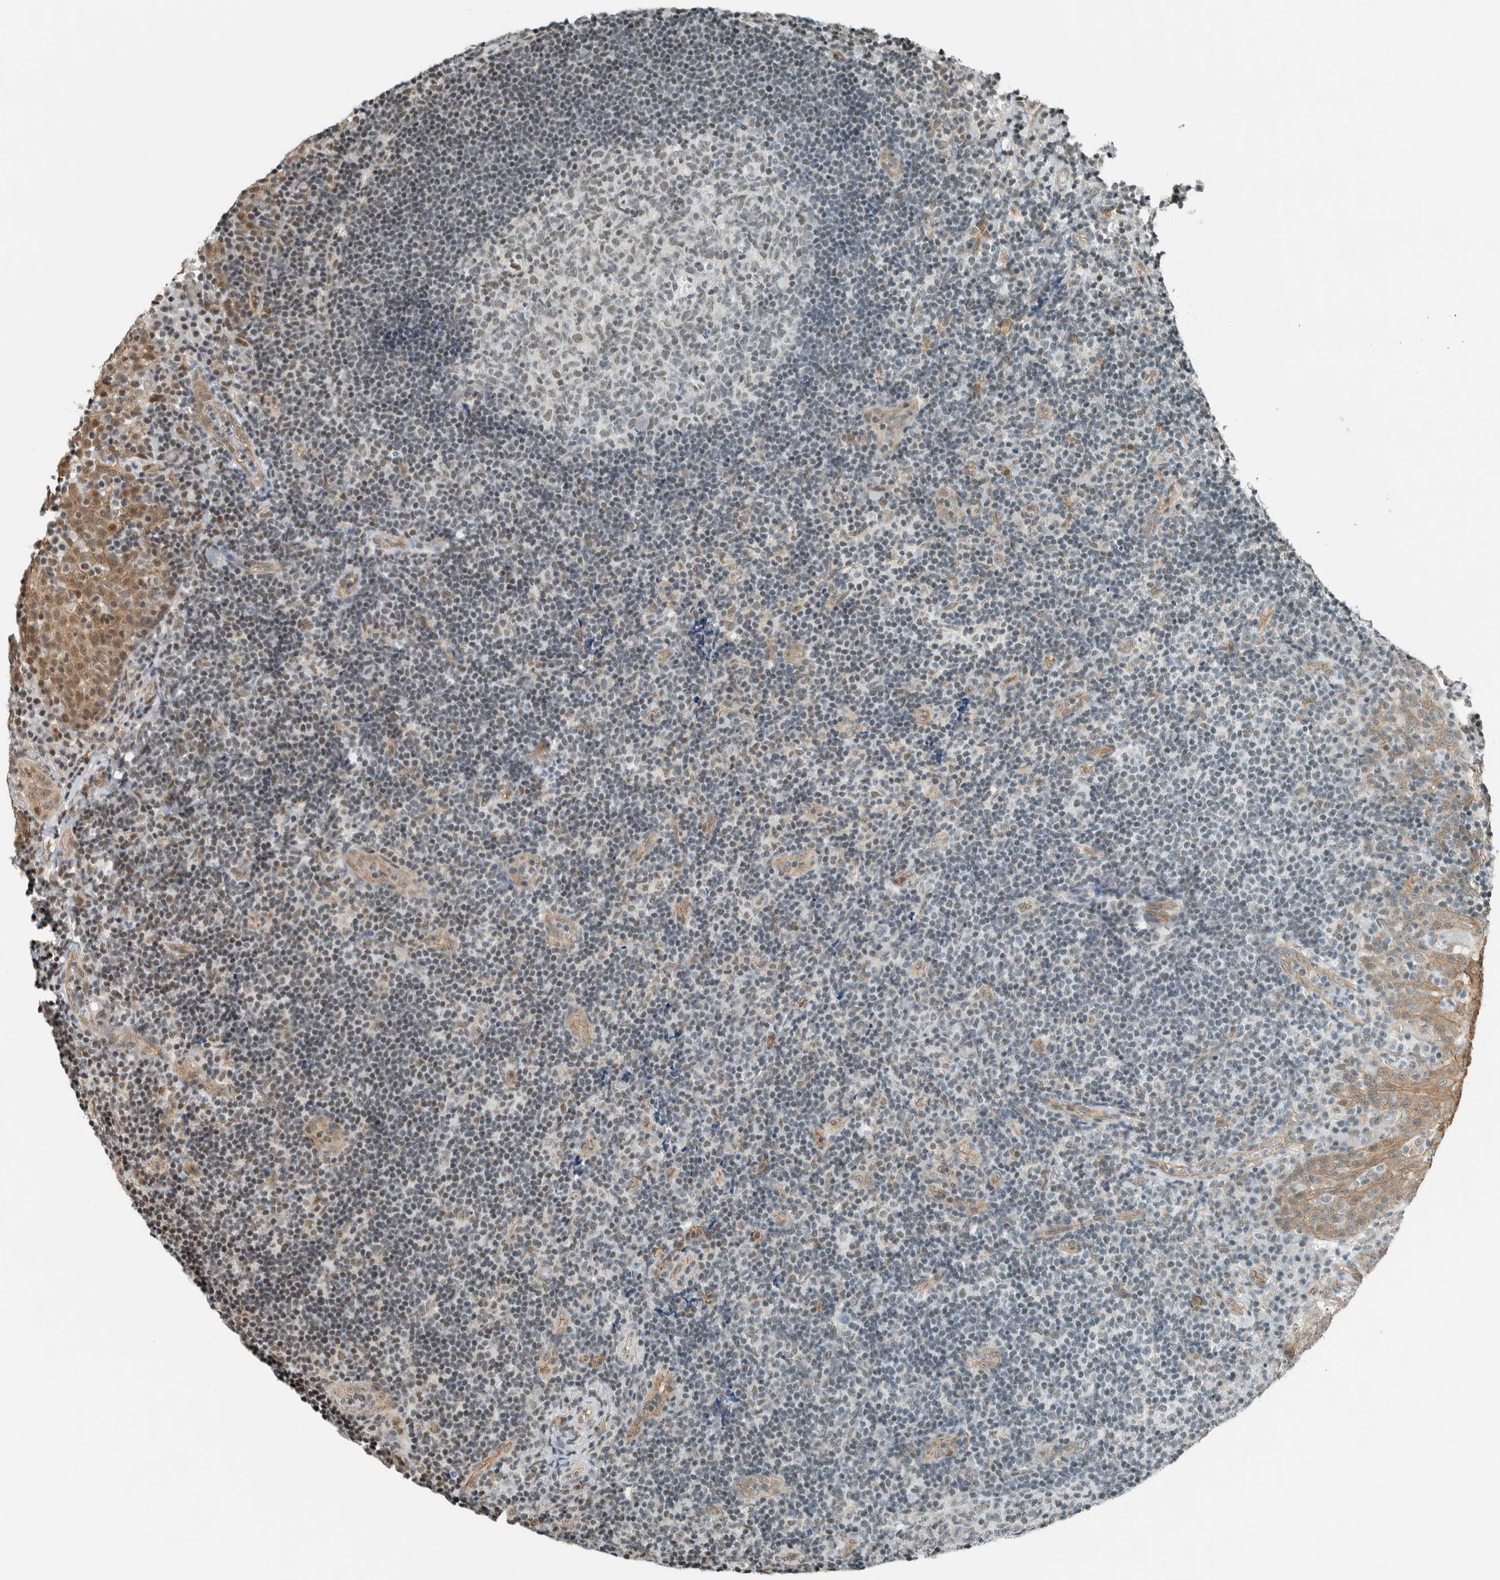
{"staining": {"intensity": "weak", "quantity": "25%-75%", "location": "nuclear"}, "tissue": "tonsil", "cell_type": "Germinal center cells", "image_type": "normal", "snomed": [{"axis": "morphology", "description": "Normal tissue, NOS"}, {"axis": "topography", "description": "Tonsil"}], "caption": "Immunohistochemistry micrograph of normal tonsil stained for a protein (brown), which displays low levels of weak nuclear expression in approximately 25%-75% of germinal center cells.", "gene": "NIBAN2", "patient": {"sex": "female", "age": 40}}